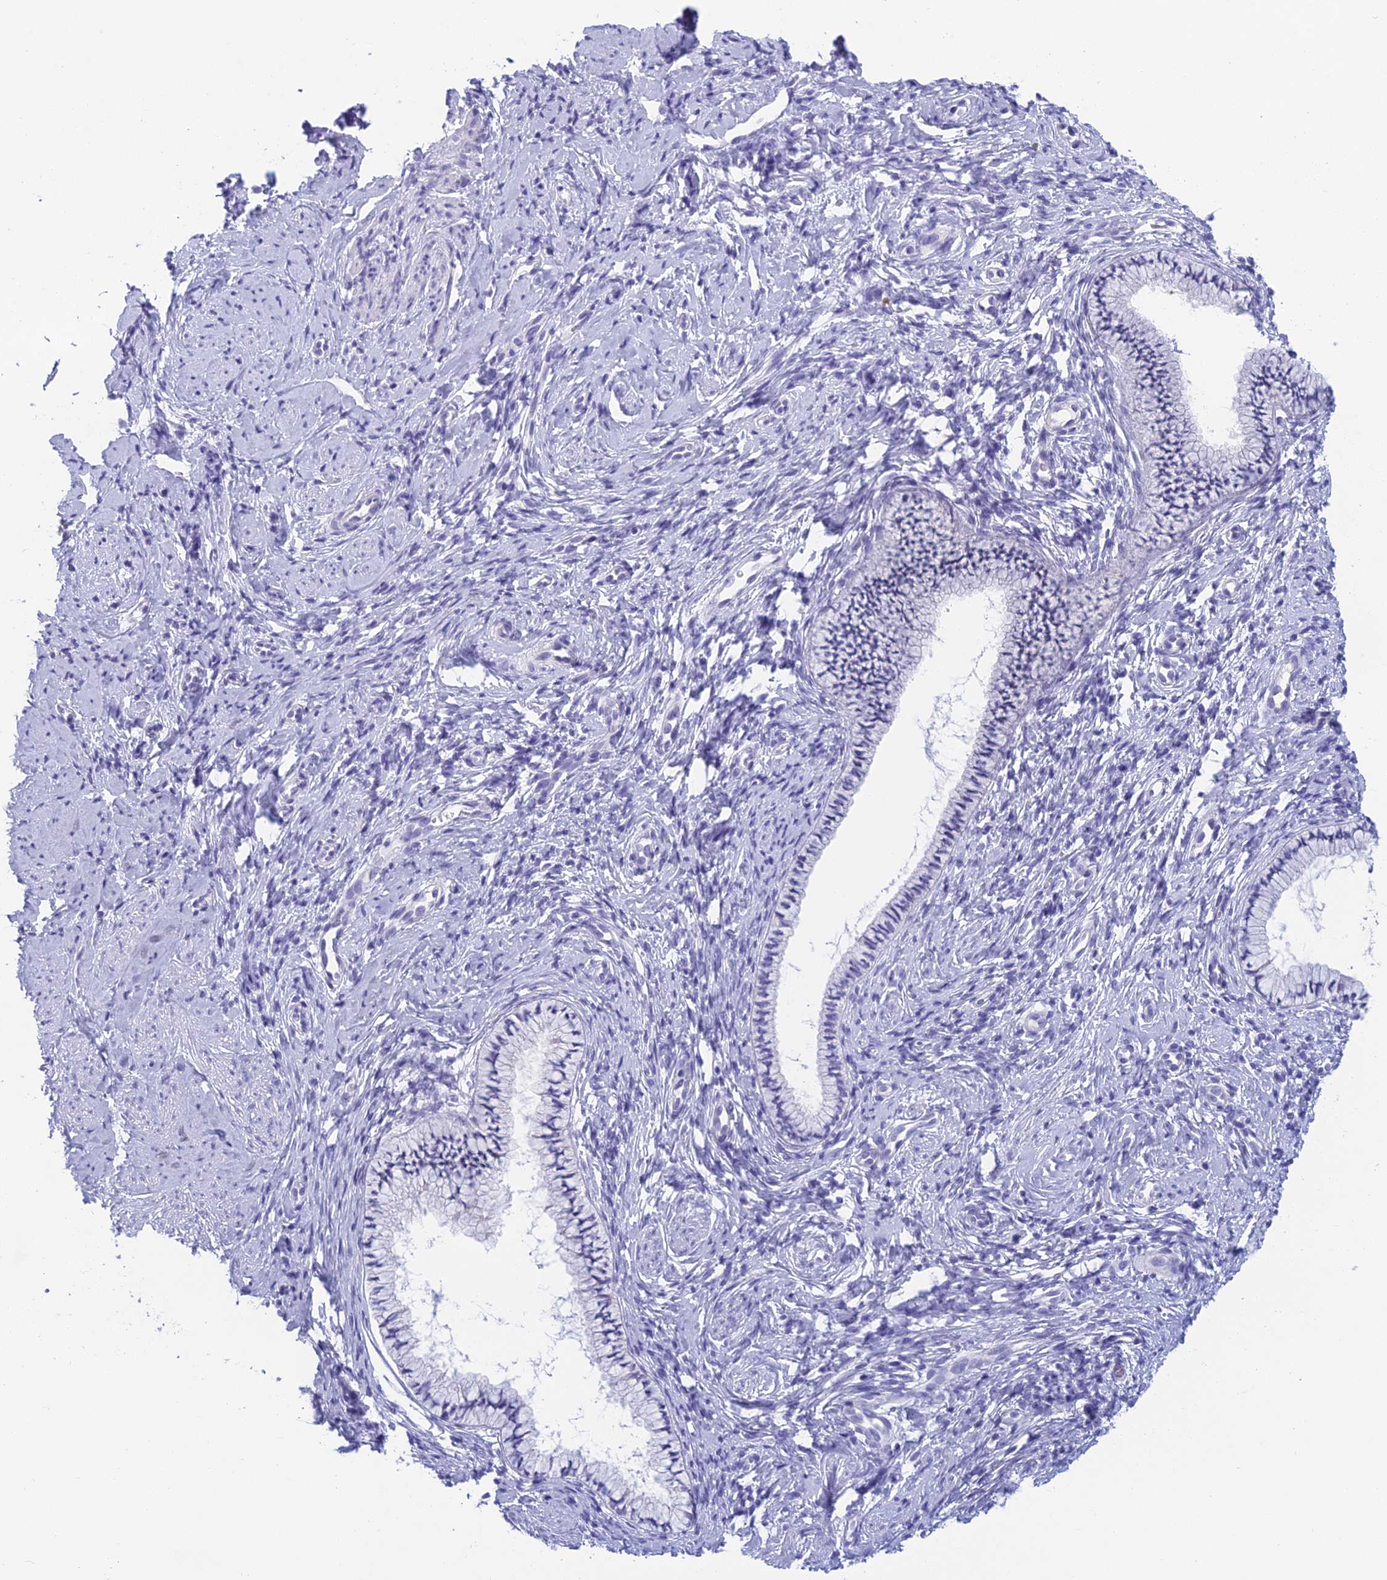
{"staining": {"intensity": "negative", "quantity": "none", "location": "none"}, "tissue": "cervix", "cell_type": "Glandular cells", "image_type": "normal", "snomed": [{"axis": "morphology", "description": "Normal tissue, NOS"}, {"axis": "topography", "description": "Cervix"}], "caption": "This is an immunohistochemistry (IHC) image of benign cervix. There is no staining in glandular cells.", "gene": "TMEM161B", "patient": {"sex": "female", "age": 57}}